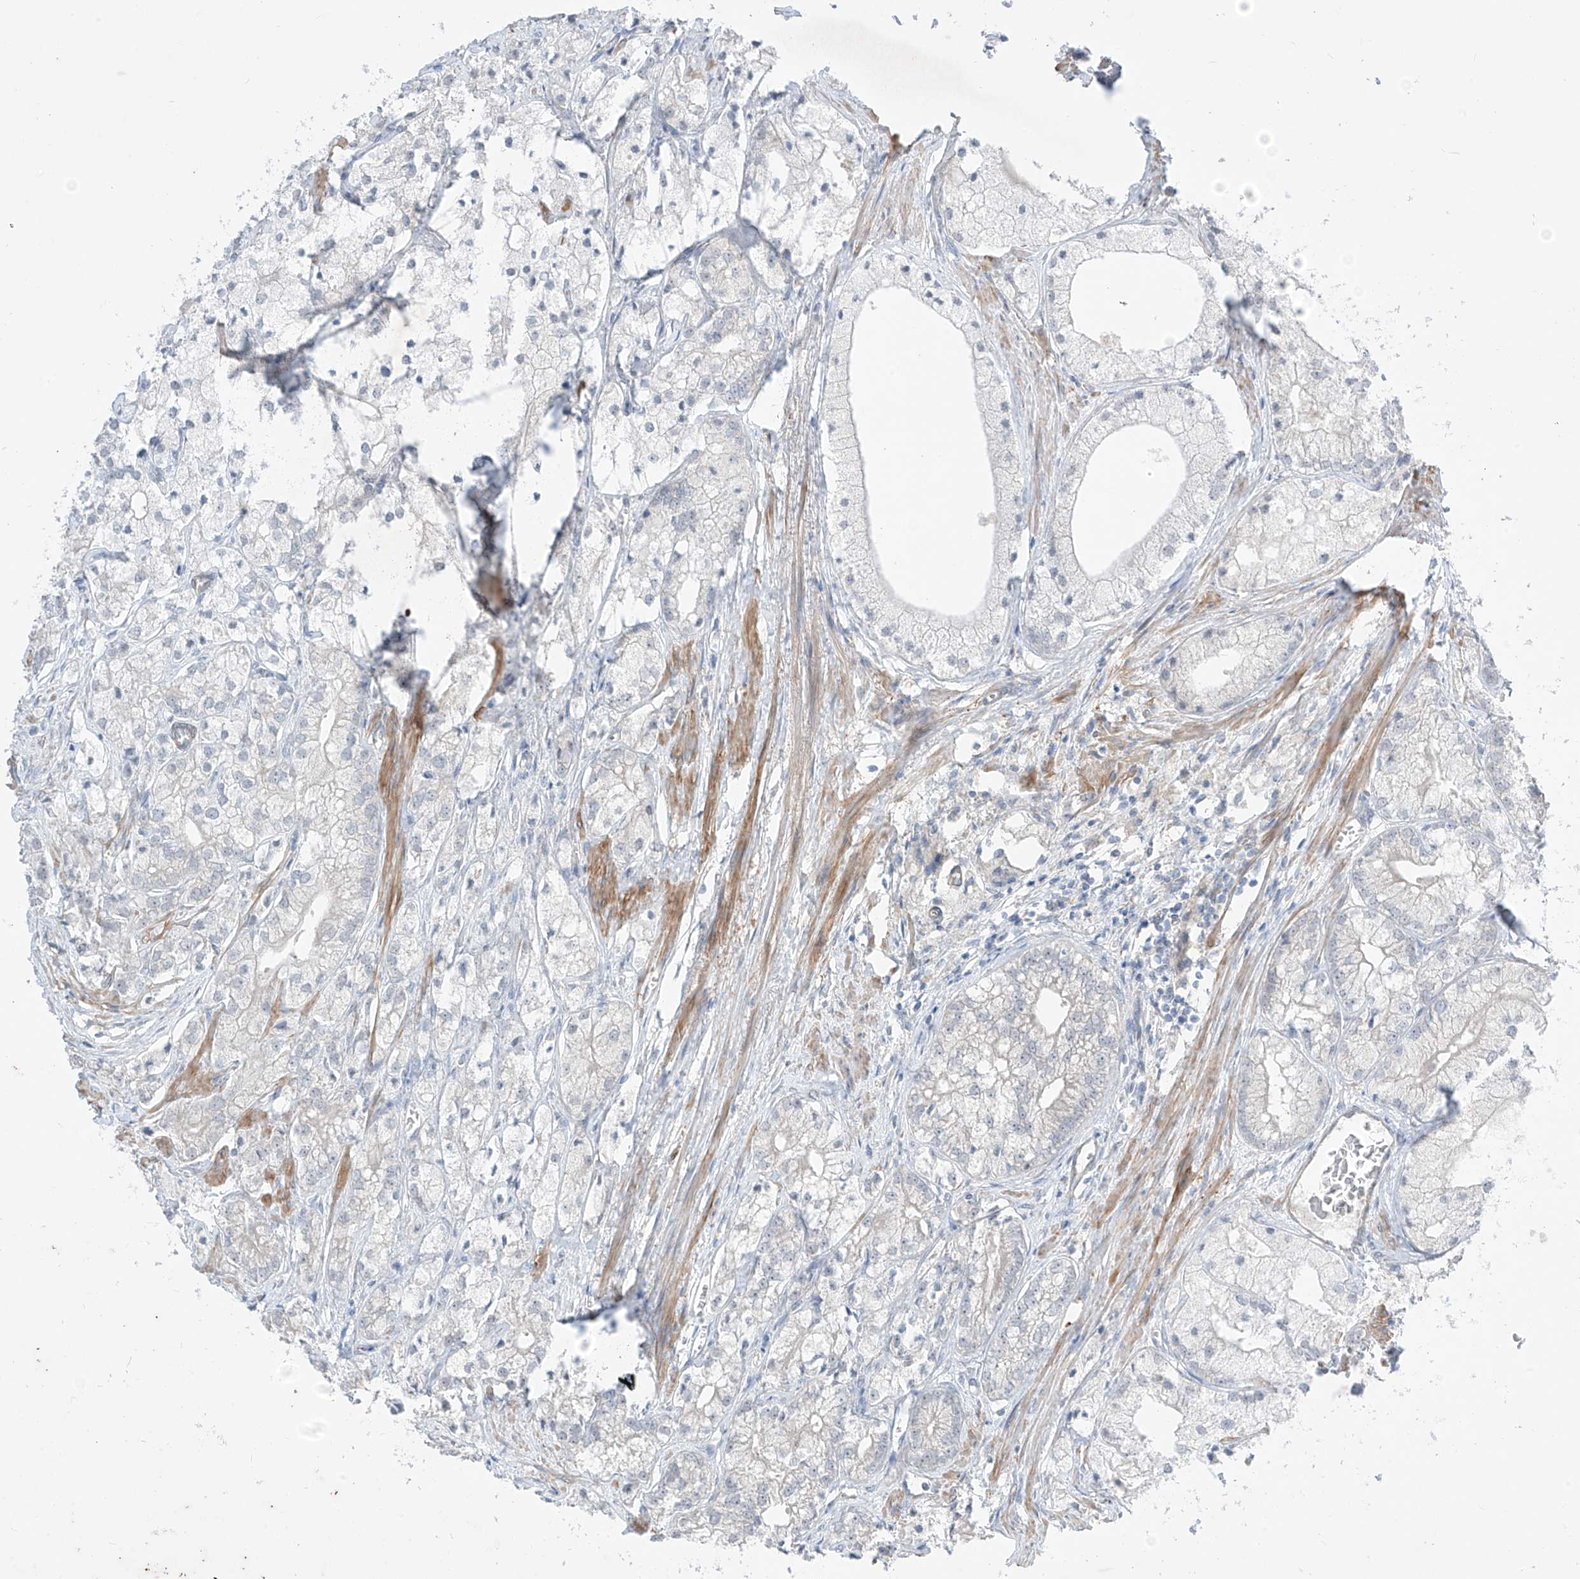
{"staining": {"intensity": "negative", "quantity": "none", "location": "none"}, "tissue": "prostate cancer", "cell_type": "Tumor cells", "image_type": "cancer", "snomed": [{"axis": "morphology", "description": "Adenocarcinoma, Low grade"}, {"axis": "topography", "description": "Prostate"}], "caption": "IHC histopathology image of human prostate cancer (low-grade adenocarcinoma) stained for a protein (brown), which displays no expression in tumor cells. (Brightfield microscopy of DAB (3,3'-diaminobenzidine) immunohistochemistry at high magnification).", "gene": "ABLIM2", "patient": {"sex": "male", "age": 69}}